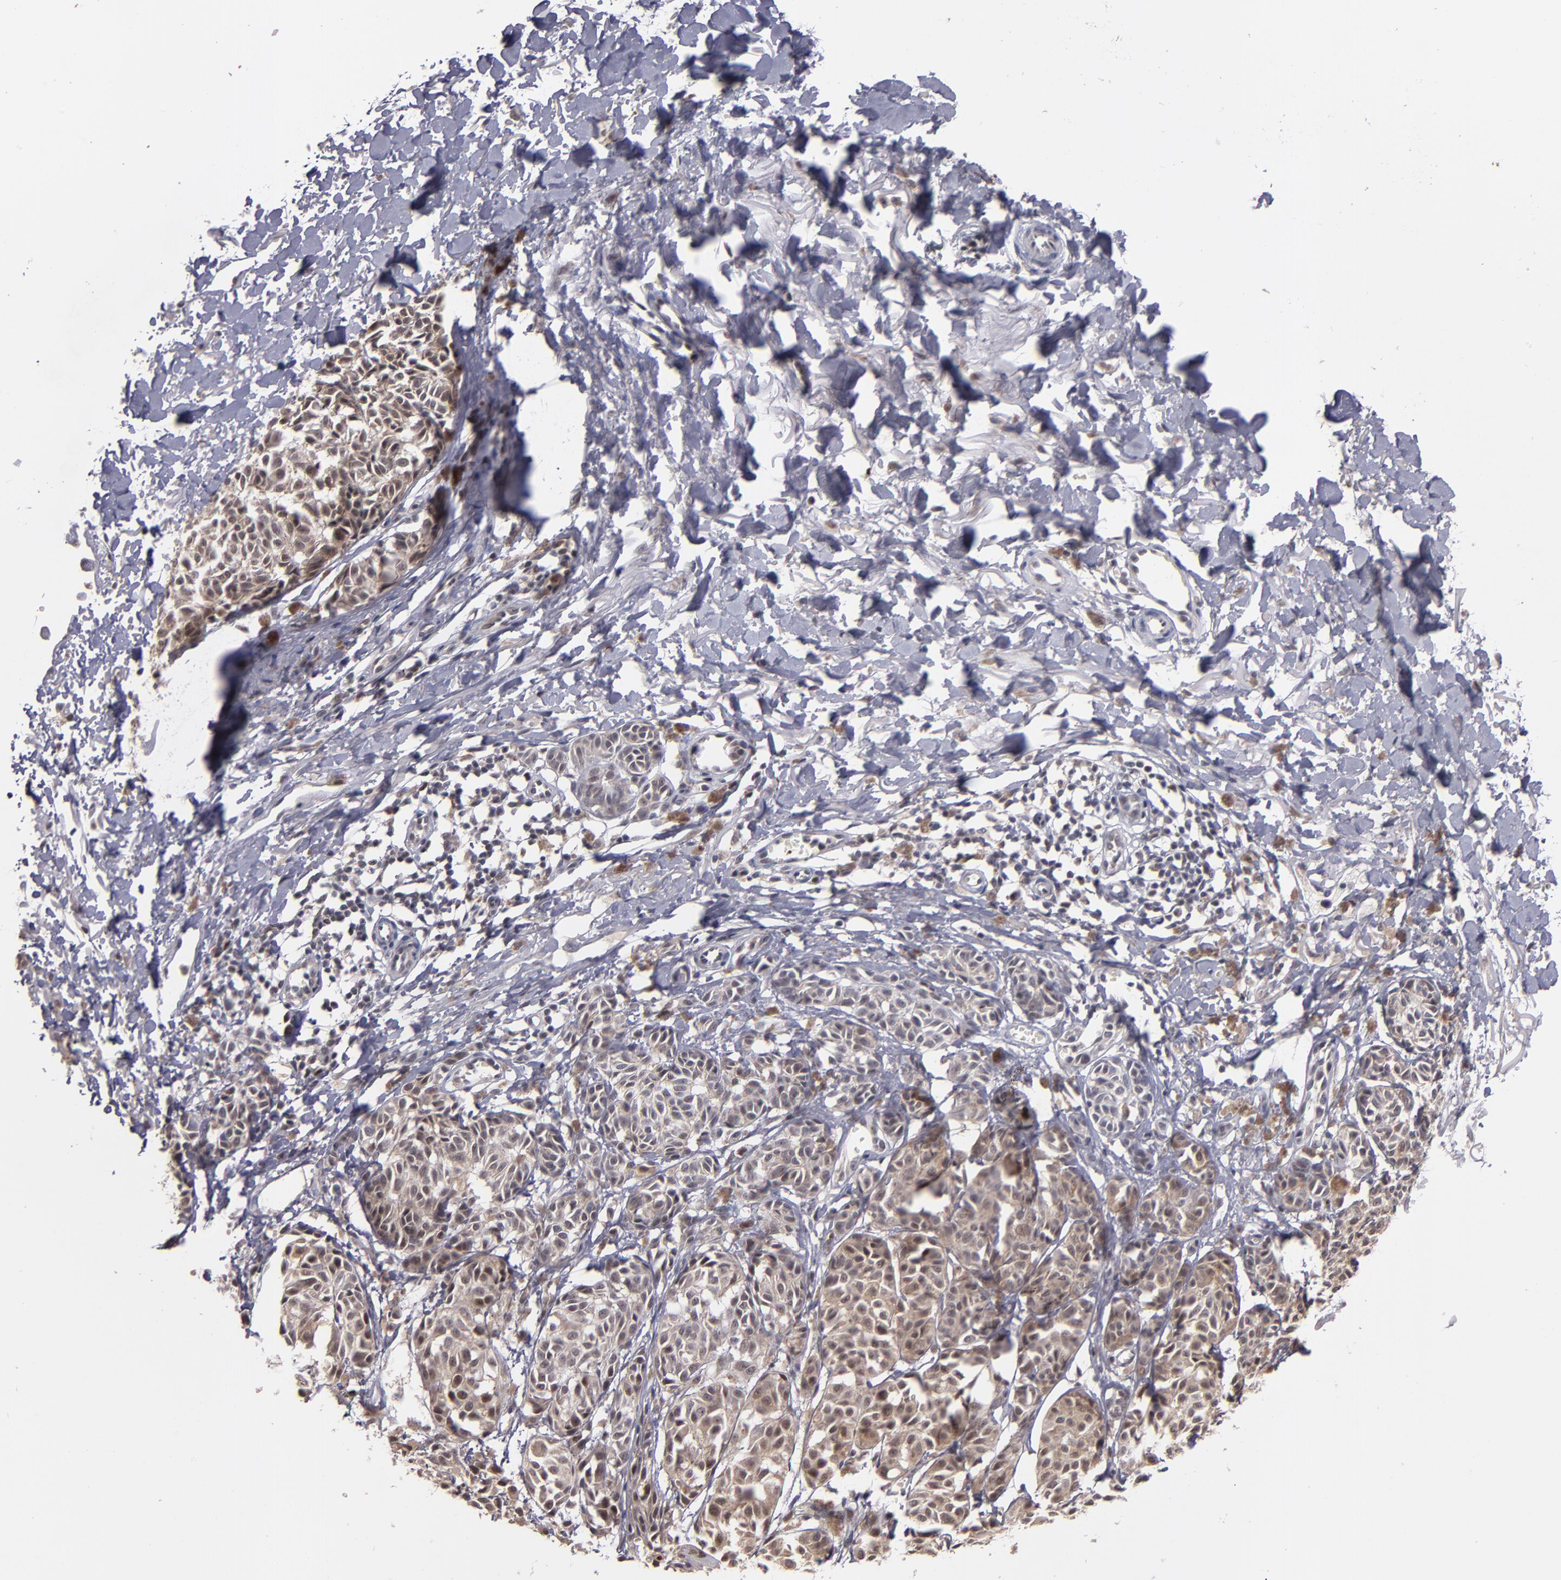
{"staining": {"intensity": "moderate", "quantity": ">75%", "location": "cytoplasmic/membranous"}, "tissue": "melanoma", "cell_type": "Tumor cells", "image_type": "cancer", "snomed": [{"axis": "morphology", "description": "Malignant melanoma, NOS"}, {"axis": "topography", "description": "Skin"}], "caption": "IHC staining of malignant melanoma, which demonstrates medium levels of moderate cytoplasmic/membranous staining in approximately >75% of tumor cells indicating moderate cytoplasmic/membranous protein expression. The staining was performed using DAB (brown) for protein detection and nuclei were counterstained in hematoxylin (blue).", "gene": "SYP", "patient": {"sex": "male", "age": 76}}